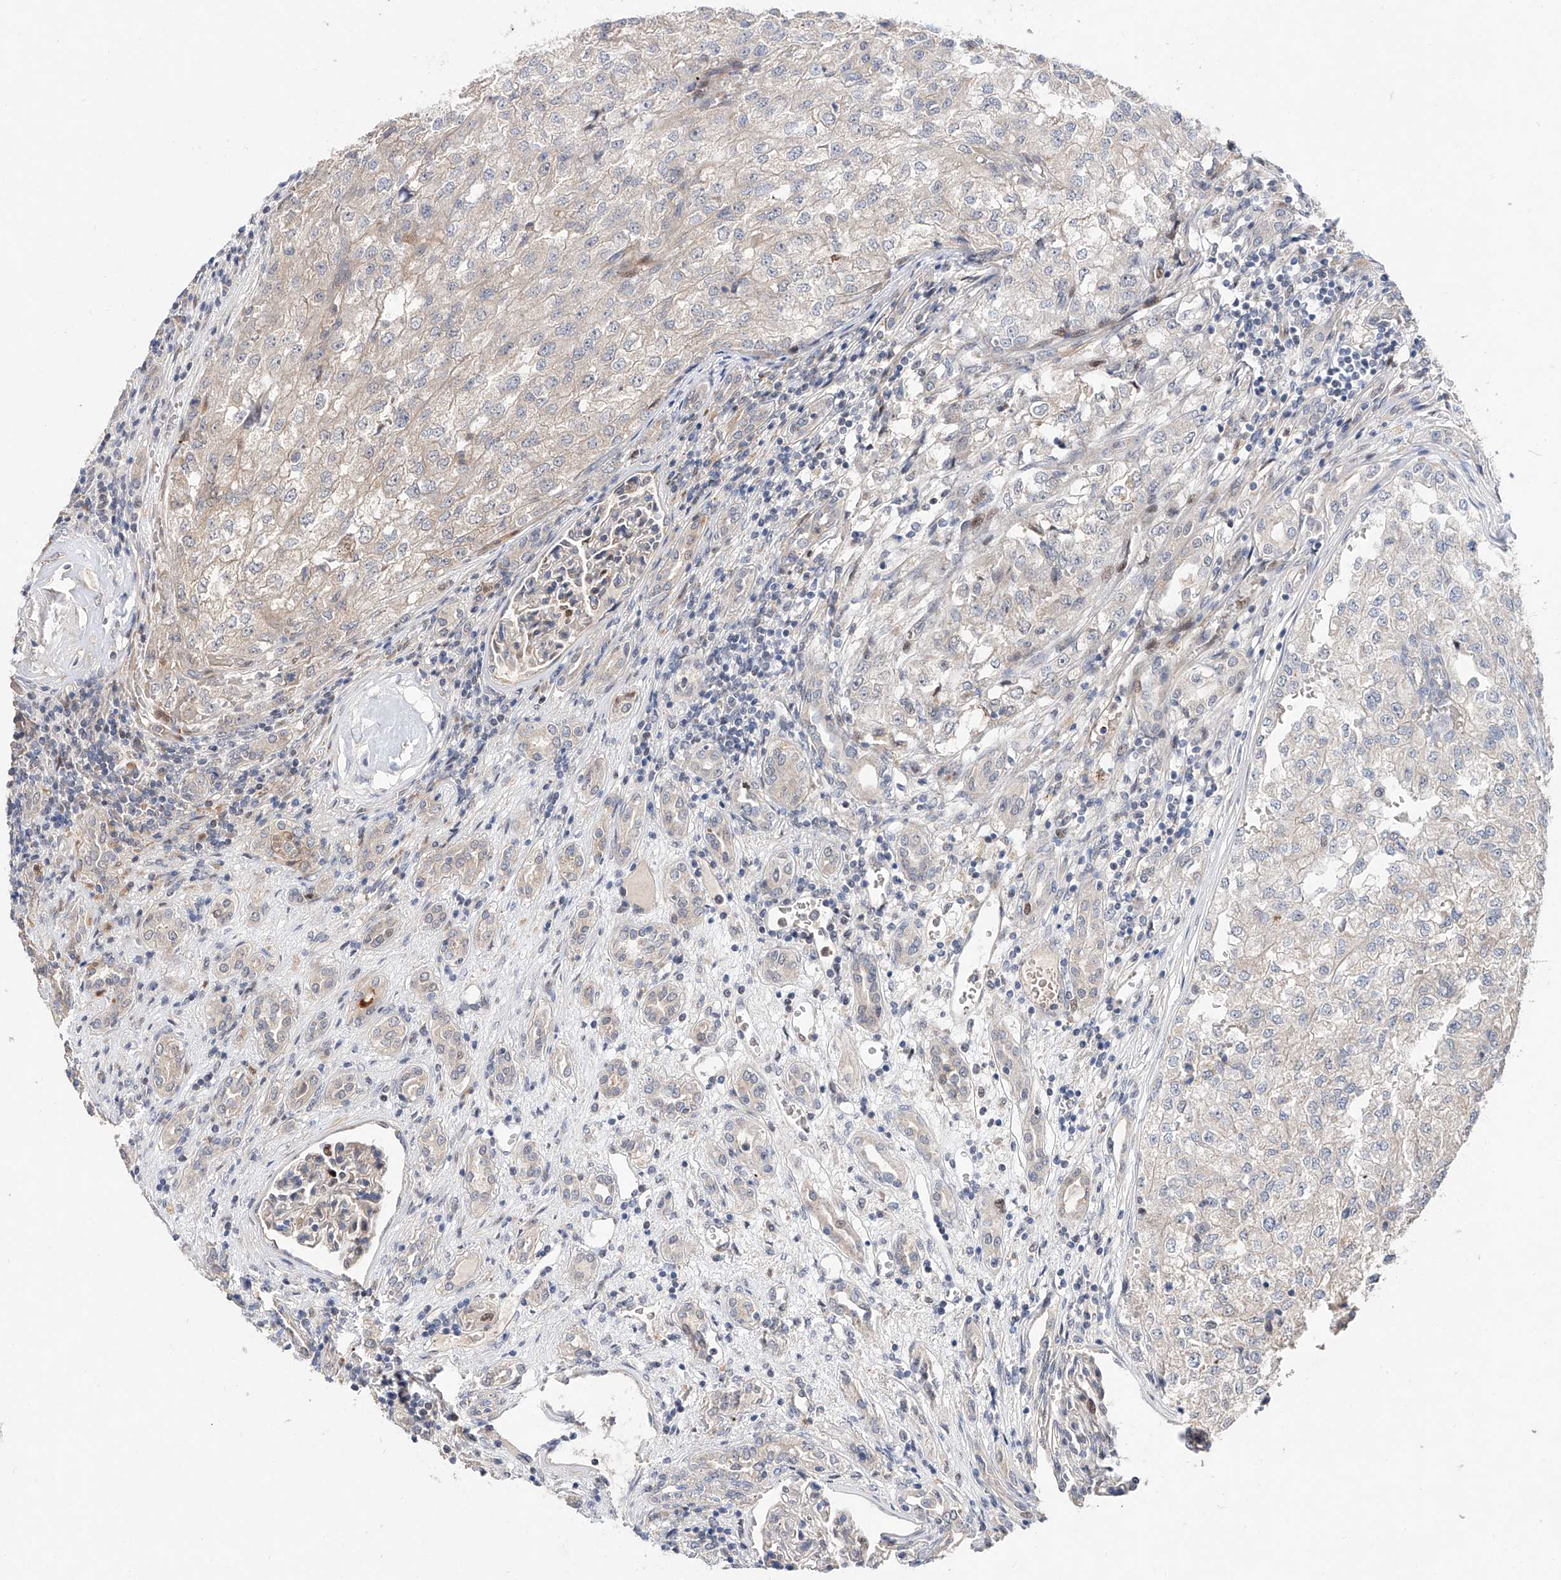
{"staining": {"intensity": "negative", "quantity": "none", "location": "none"}, "tissue": "renal cancer", "cell_type": "Tumor cells", "image_type": "cancer", "snomed": [{"axis": "morphology", "description": "Adenocarcinoma, NOS"}, {"axis": "topography", "description": "Kidney"}], "caption": "Renal cancer stained for a protein using immunohistochemistry (IHC) demonstrates no expression tumor cells.", "gene": "FUCA2", "patient": {"sex": "female", "age": 54}}